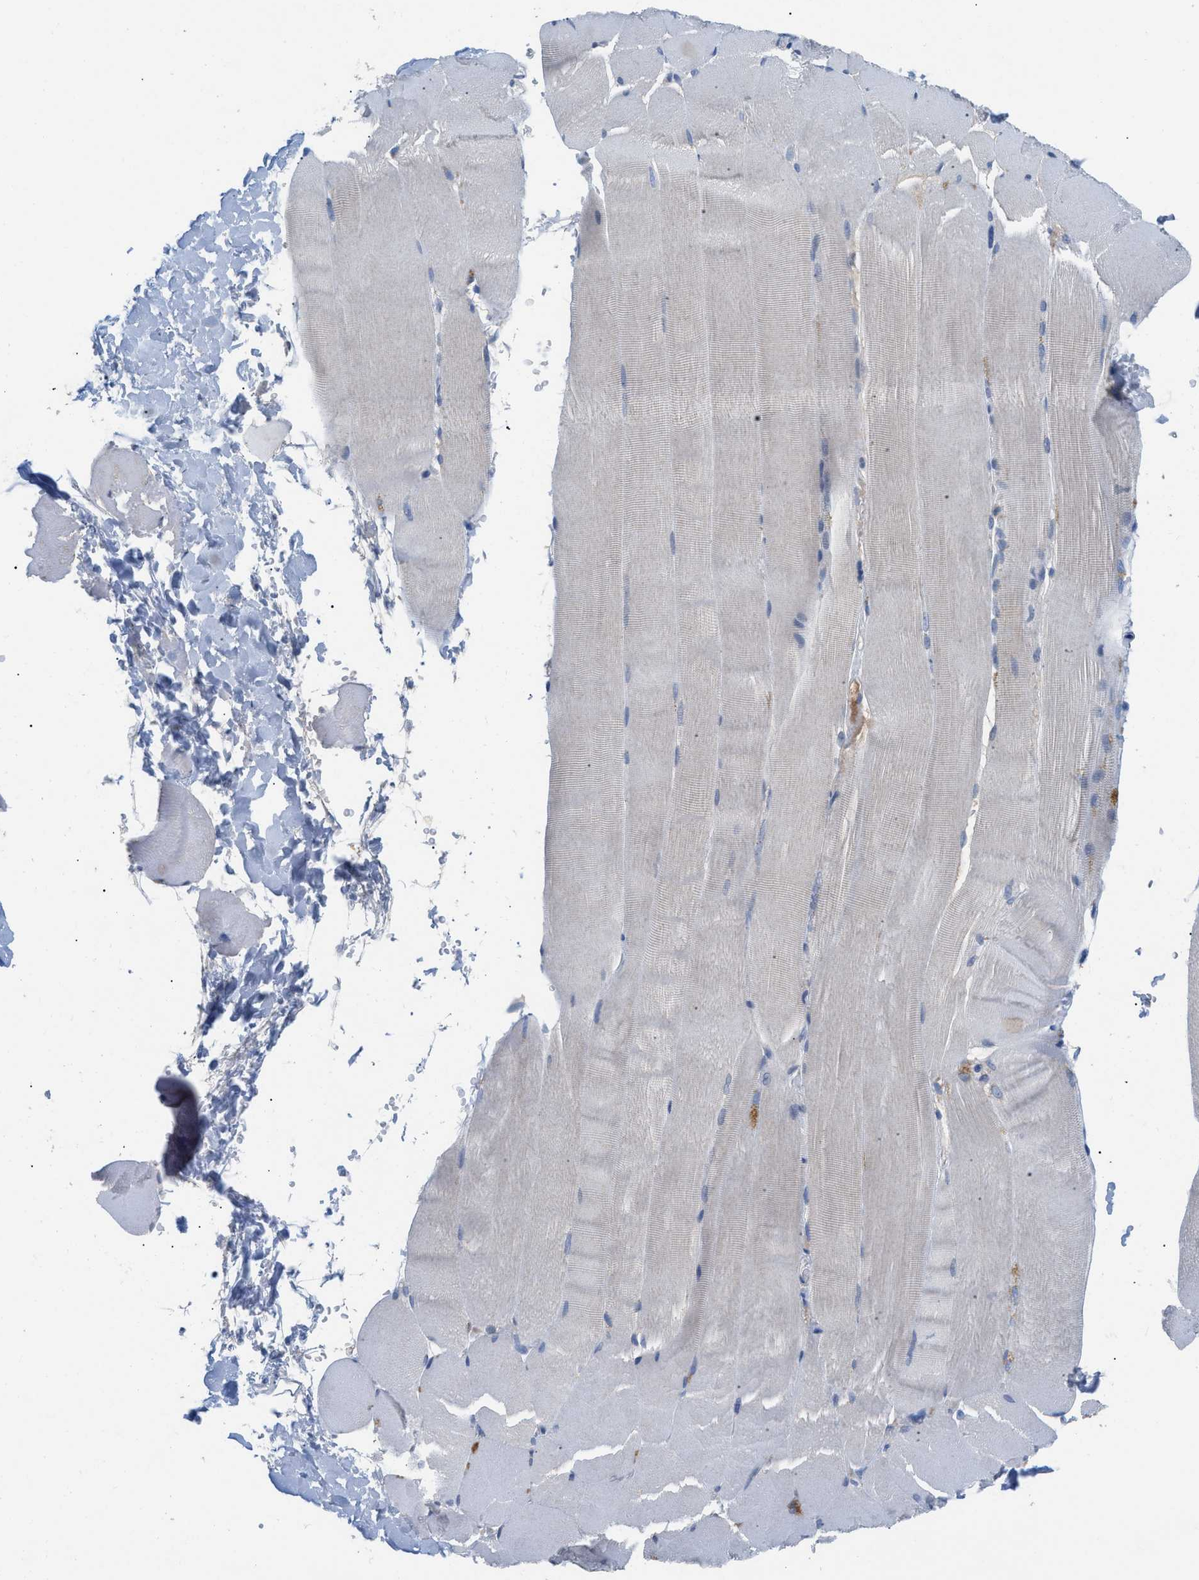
{"staining": {"intensity": "negative", "quantity": "none", "location": "none"}, "tissue": "skeletal muscle", "cell_type": "Myocytes", "image_type": "normal", "snomed": [{"axis": "morphology", "description": "Normal tissue, NOS"}, {"axis": "topography", "description": "Skin"}, {"axis": "topography", "description": "Skeletal muscle"}], "caption": "Myocytes show no significant protein staining in unremarkable skeletal muscle. (DAB immunohistochemistry with hematoxylin counter stain).", "gene": "HPX", "patient": {"sex": "male", "age": 83}}